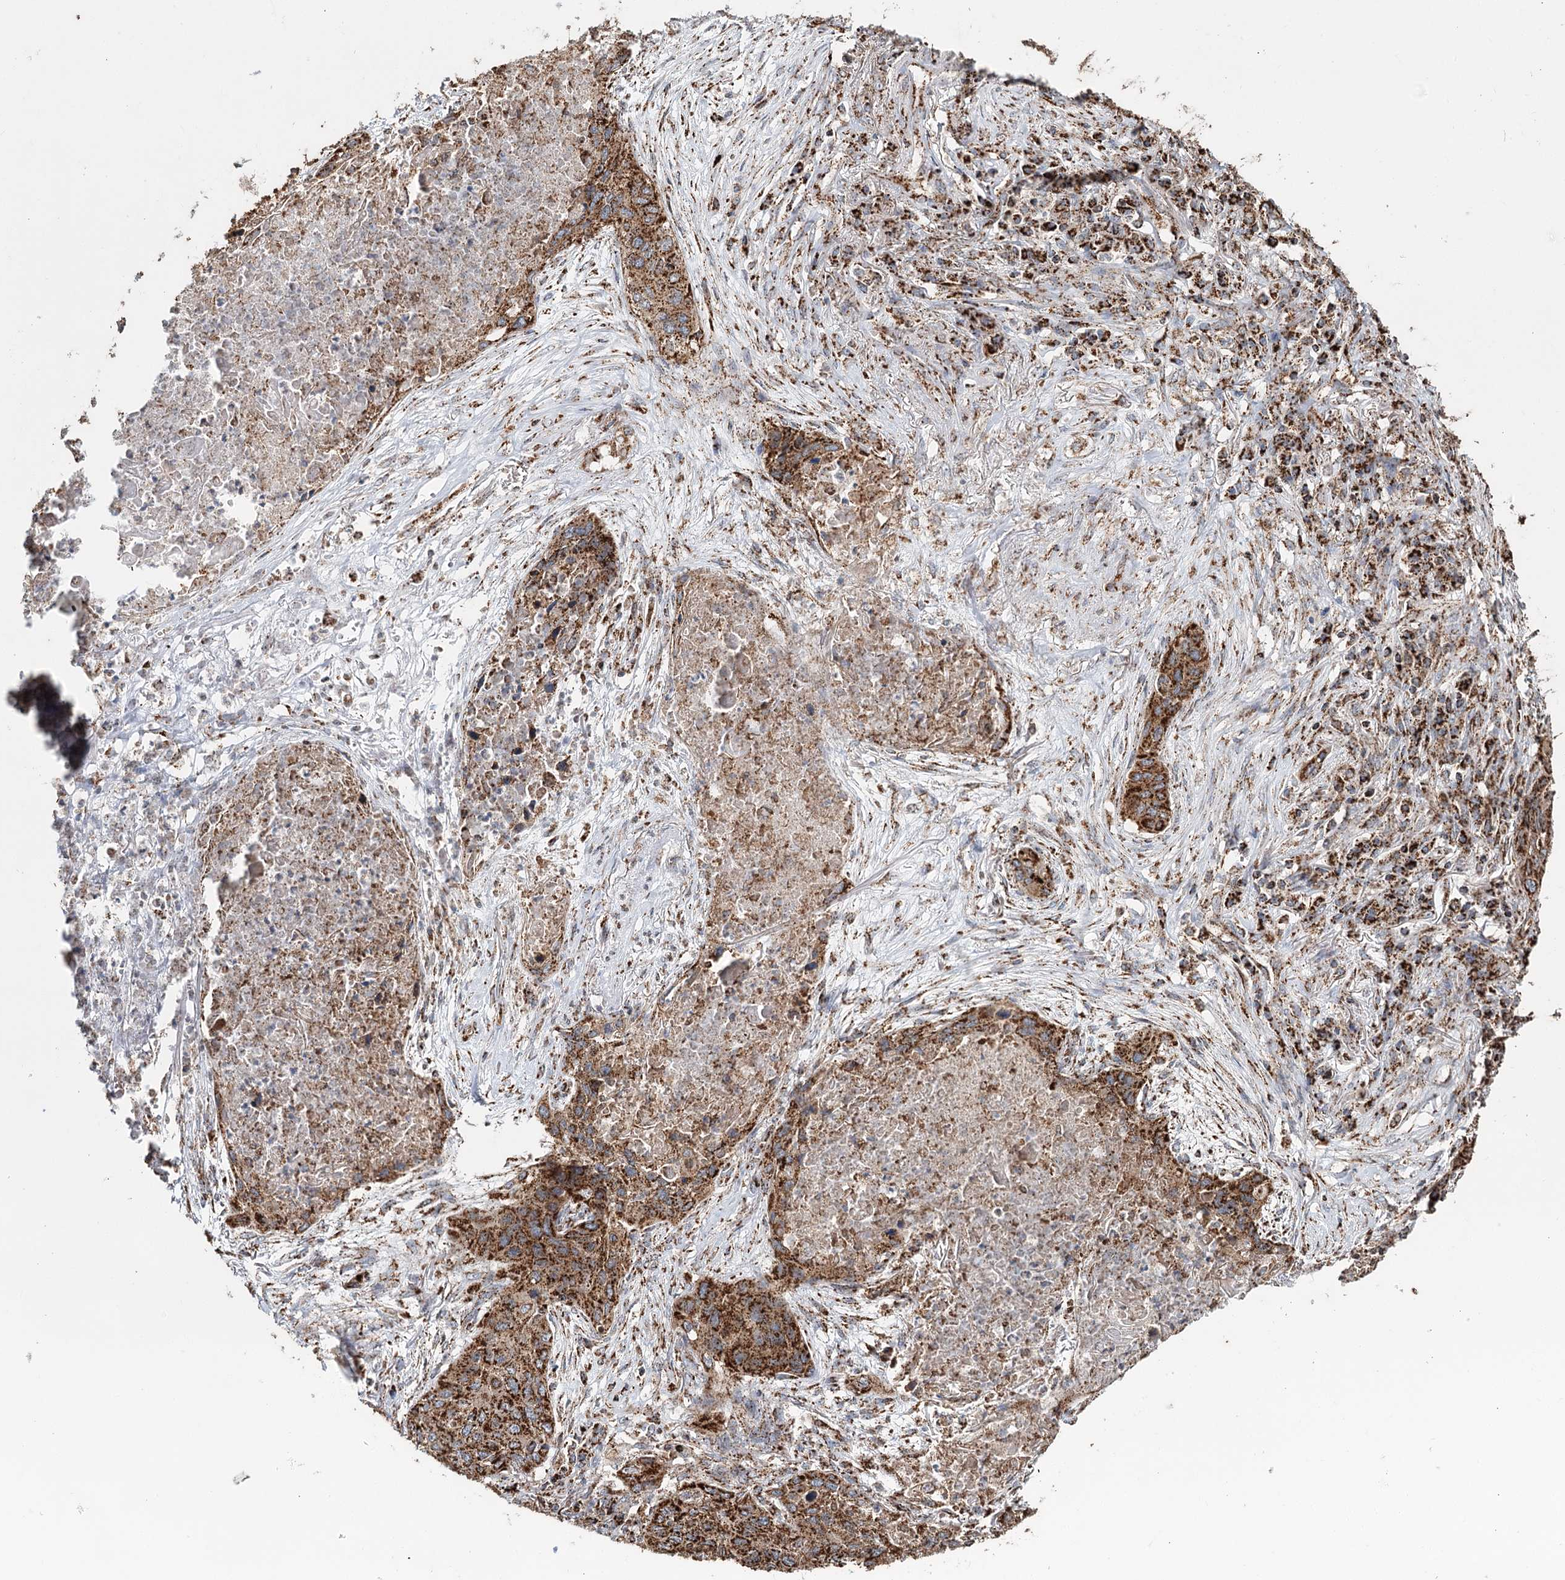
{"staining": {"intensity": "strong", "quantity": ">75%", "location": "cytoplasmic/membranous"}, "tissue": "lung cancer", "cell_type": "Tumor cells", "image_type": "cancer", "snomed": [{"axis": "morphology", "description": "Squamous cell carcinoma, NOS"}, {"axis": "topography", "description": "Lung"}], "caption": "Lung cancer (squamous cell carcinoma) stained for a protein (brown) shows strong cytoplasmic/membranous positive positivity in approximately >75% of tumor cells.", "gene": "APH1A", "patient": {"sex": "female", "age": 63}}